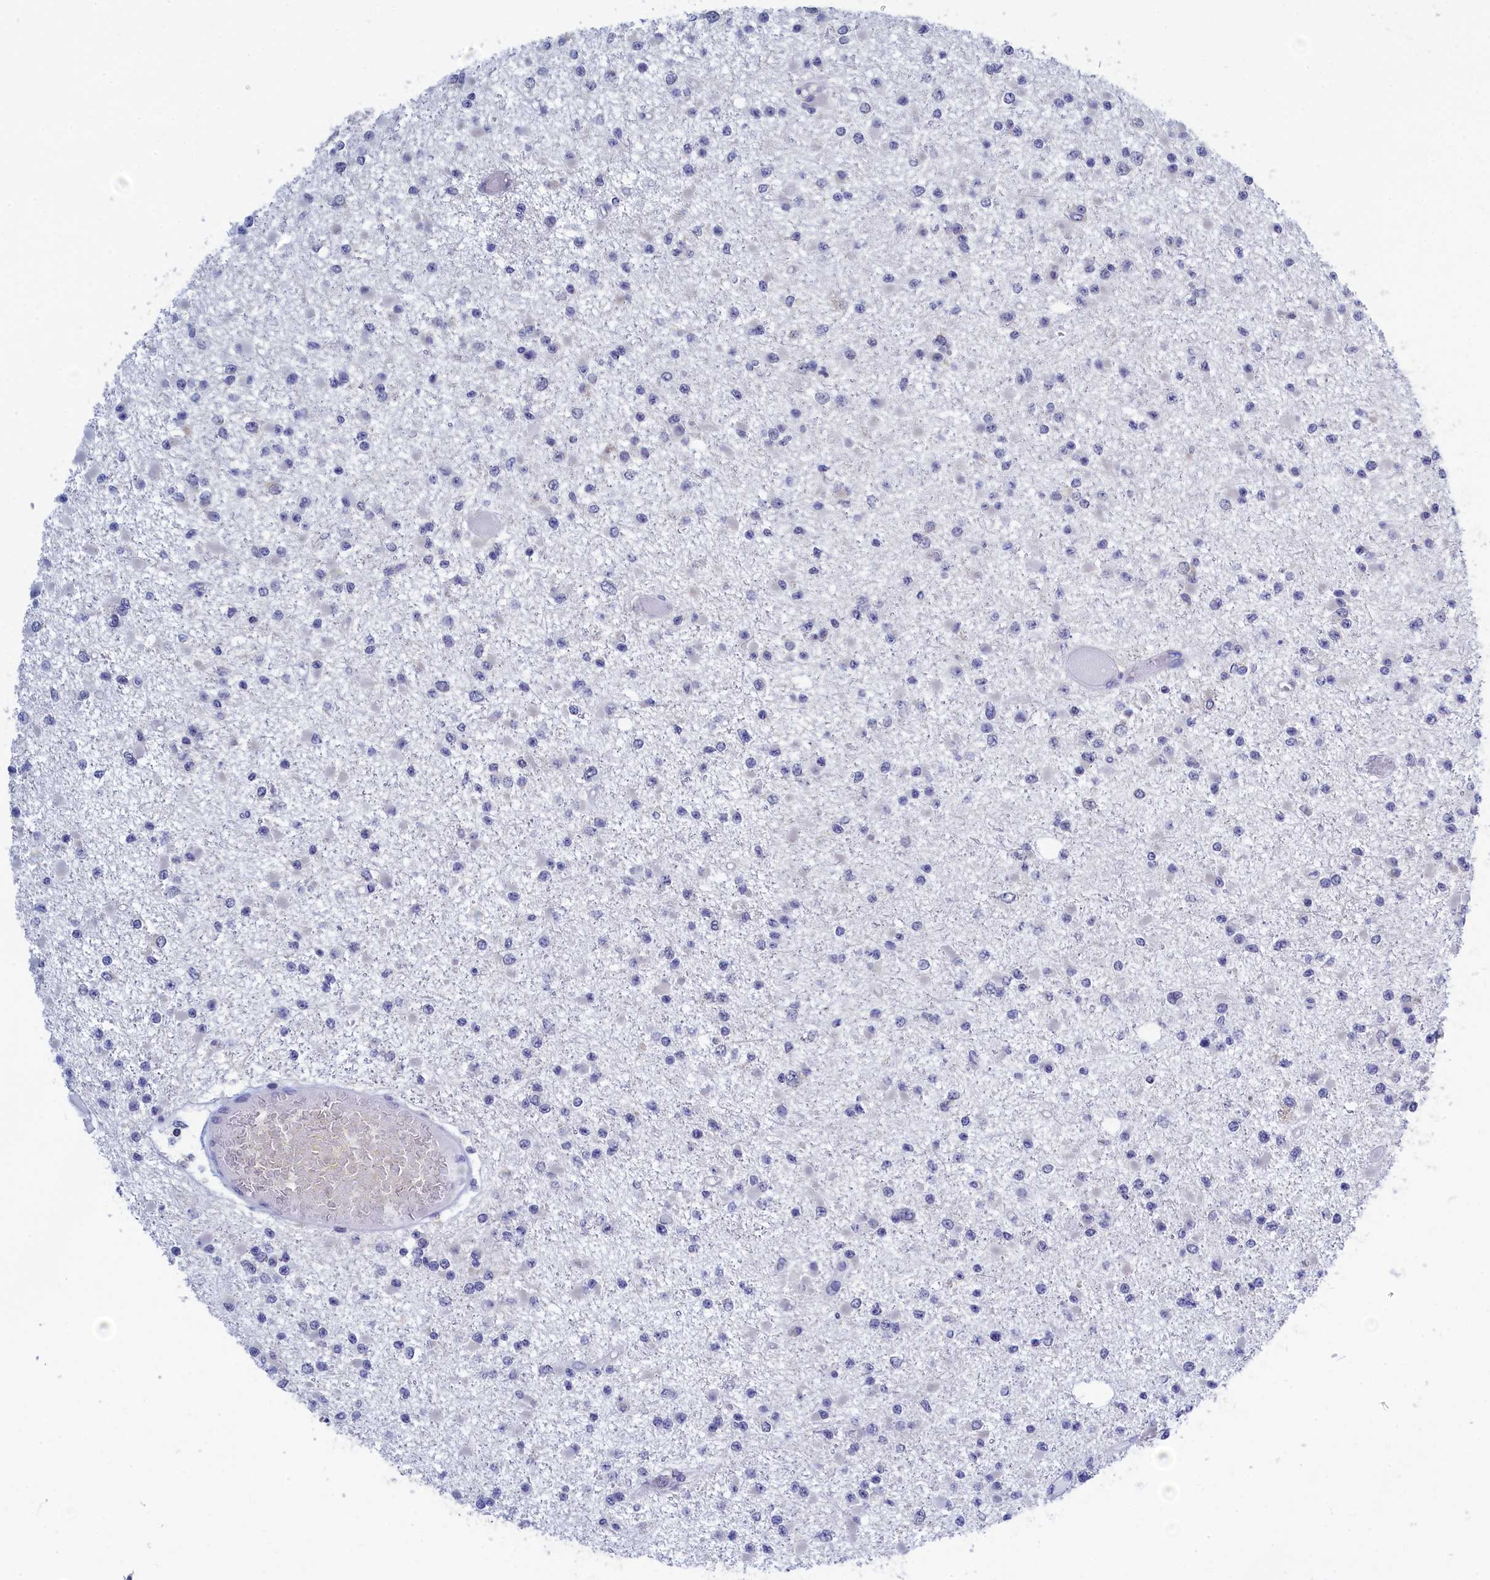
{"staining": {"intensity": "negative", "quantity": "none", "location": "none"}, "tissue": "glioma", "cell_type": "Tumor cells", "image_type": "cancer", "snomed": [{"axis": "morphology", "description": "Glioma, malignant, Low grade"}, {"axis": "topography", "description": "Brain"}], "caption": "This is an immunohistochemistry micrograph of glioma. There is no staining in tumor cells.", "gene": "PGP", "patient": {"sex": "female", "age": 22}}